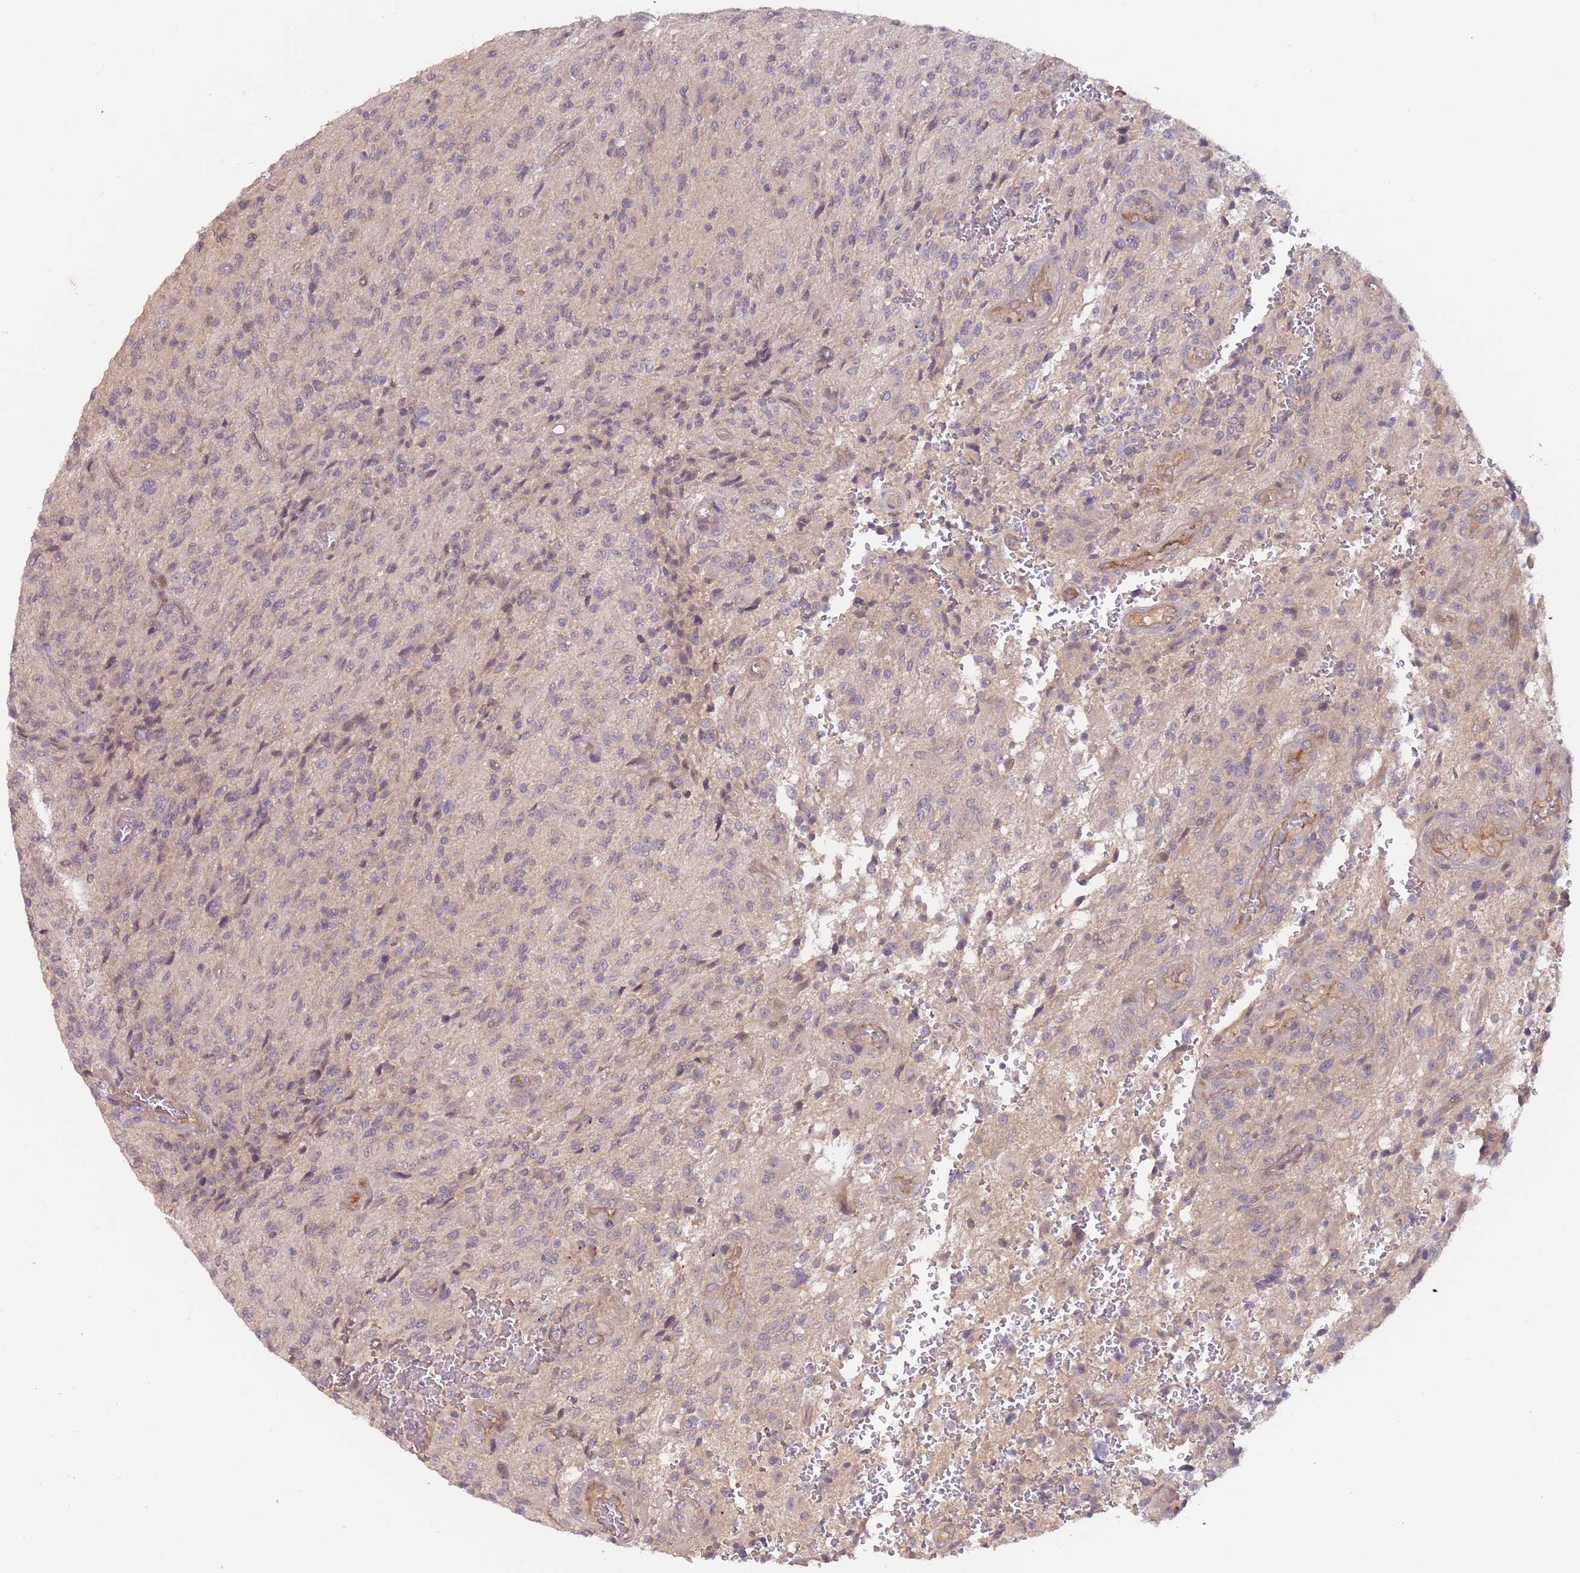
{"staining": {"intensity": "negative", "quantity": "none", "location": "none"}, "tissue": "glioma", "cell_type": "Tumor cells", "image_type": "cancer", "snomed": [{"axis": "morphology", "description": "Normal tissue, NOS"}, {"axis": "morphology", "description": "Glioma, malignant, High grade"}, {"axis": "topography", "description": "Cerebral cortex"}], "caption": "DAB (3,3'-diaminobenzidine) immunohistochemical staining of human glioma demonstrates no significant expression in tumor cells.", "gene": "SAV1", "patient": {"sex": "male", "age": 56}}